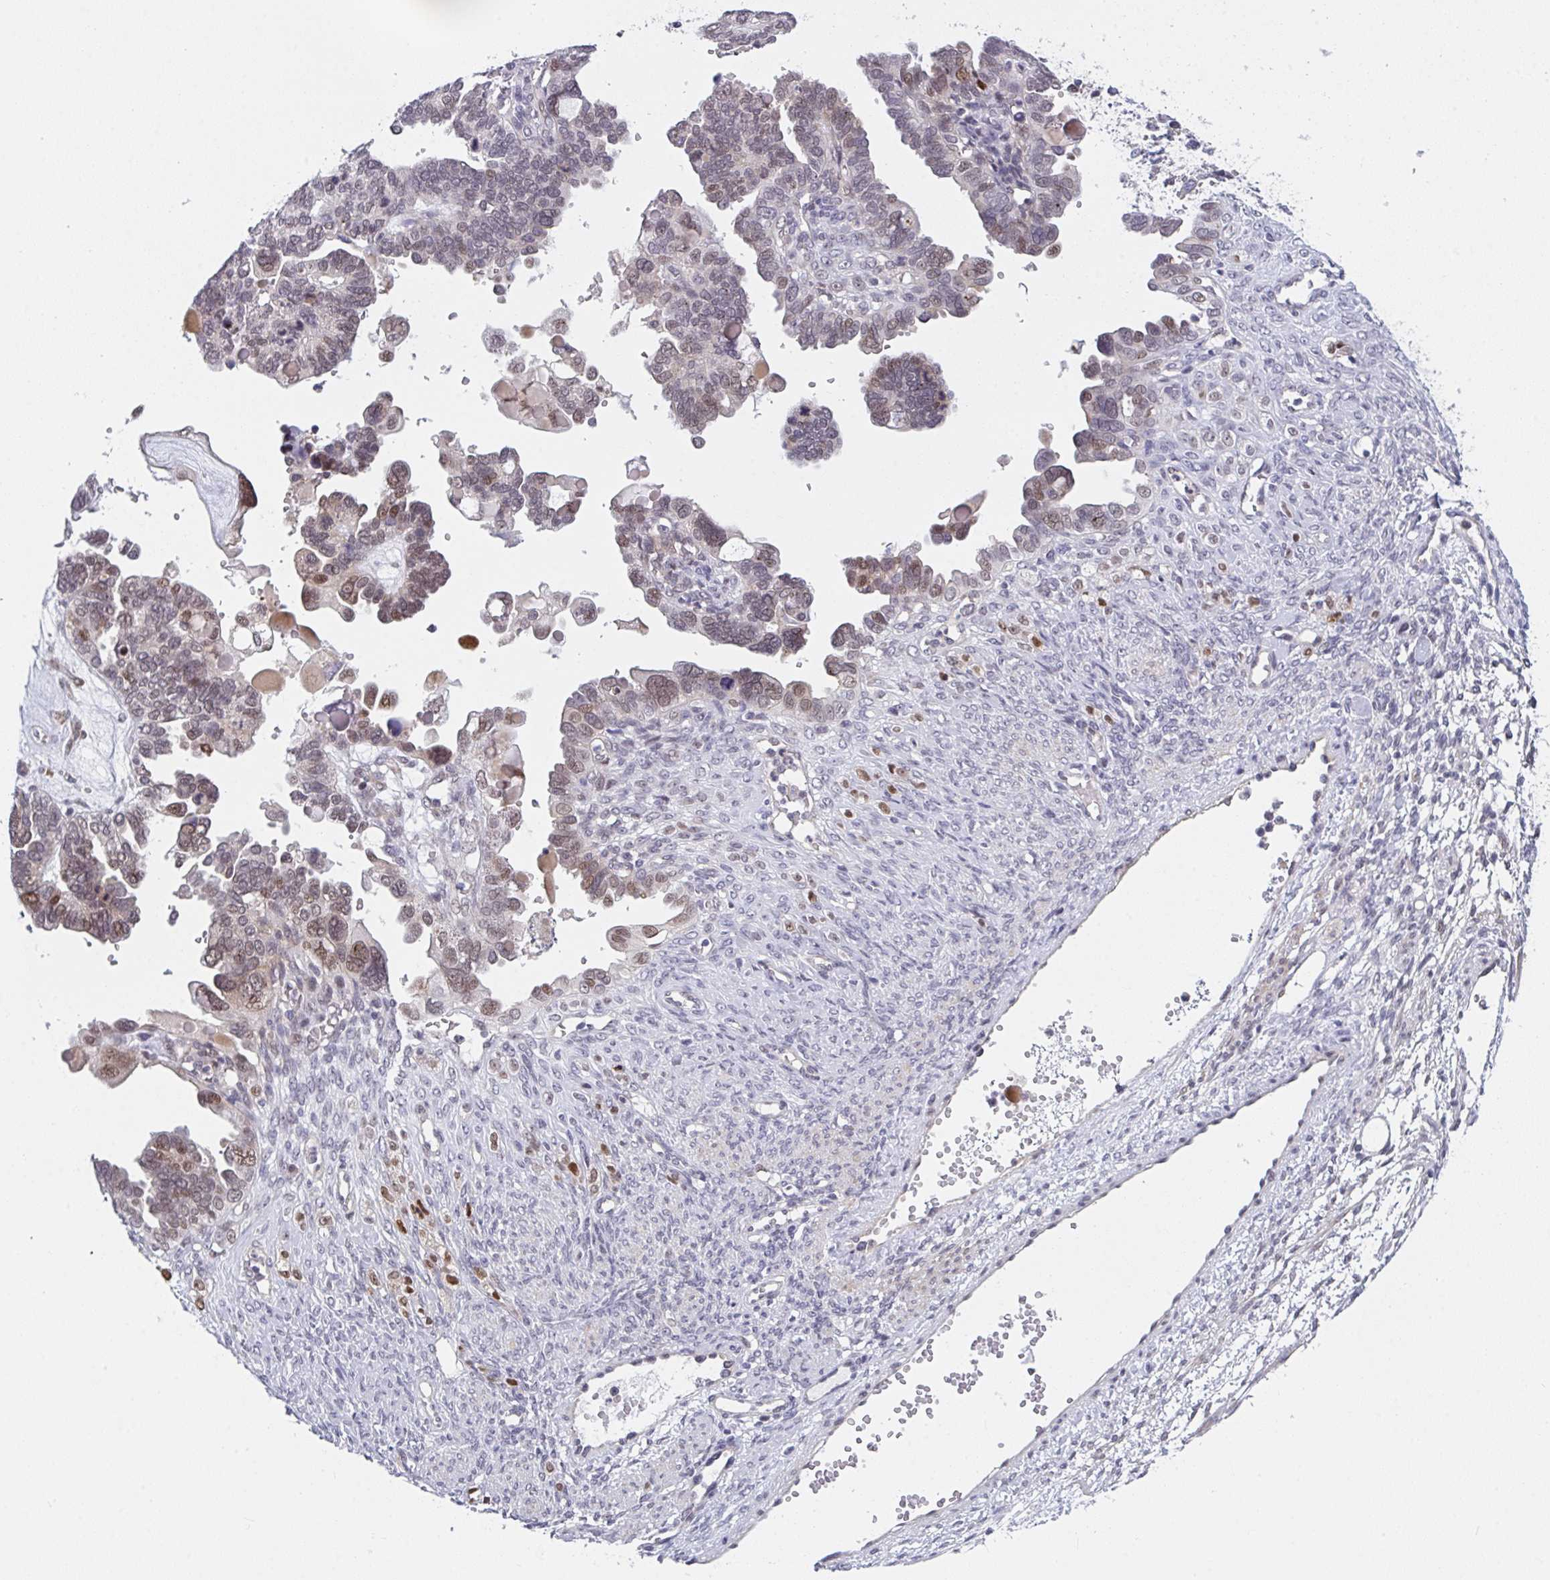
{"staining": {"intensity": "moderate", "quantity": "25%-75%", "location": "nuclear"}, "tissue": "ovarian cancer", "cell_type": "Tumor cells", "image_type": "cancer", "snomed": [{"axis": "morphology", "description": "Cystadenocarcinoma, serous, NOS"}, {"axis": "topography", "description": "Ovary"}], "caption": "Protein staining by immunohistochemistry (IHC) reveals moderate nuclear expression in about 25%-75% of tumor cells in serous cystadenocarcinoma (ovarian). (IHC, brightfield microscopy, high magnification).", "gene": "RBM18", "patient": {"sex": "female", "age": 51}}